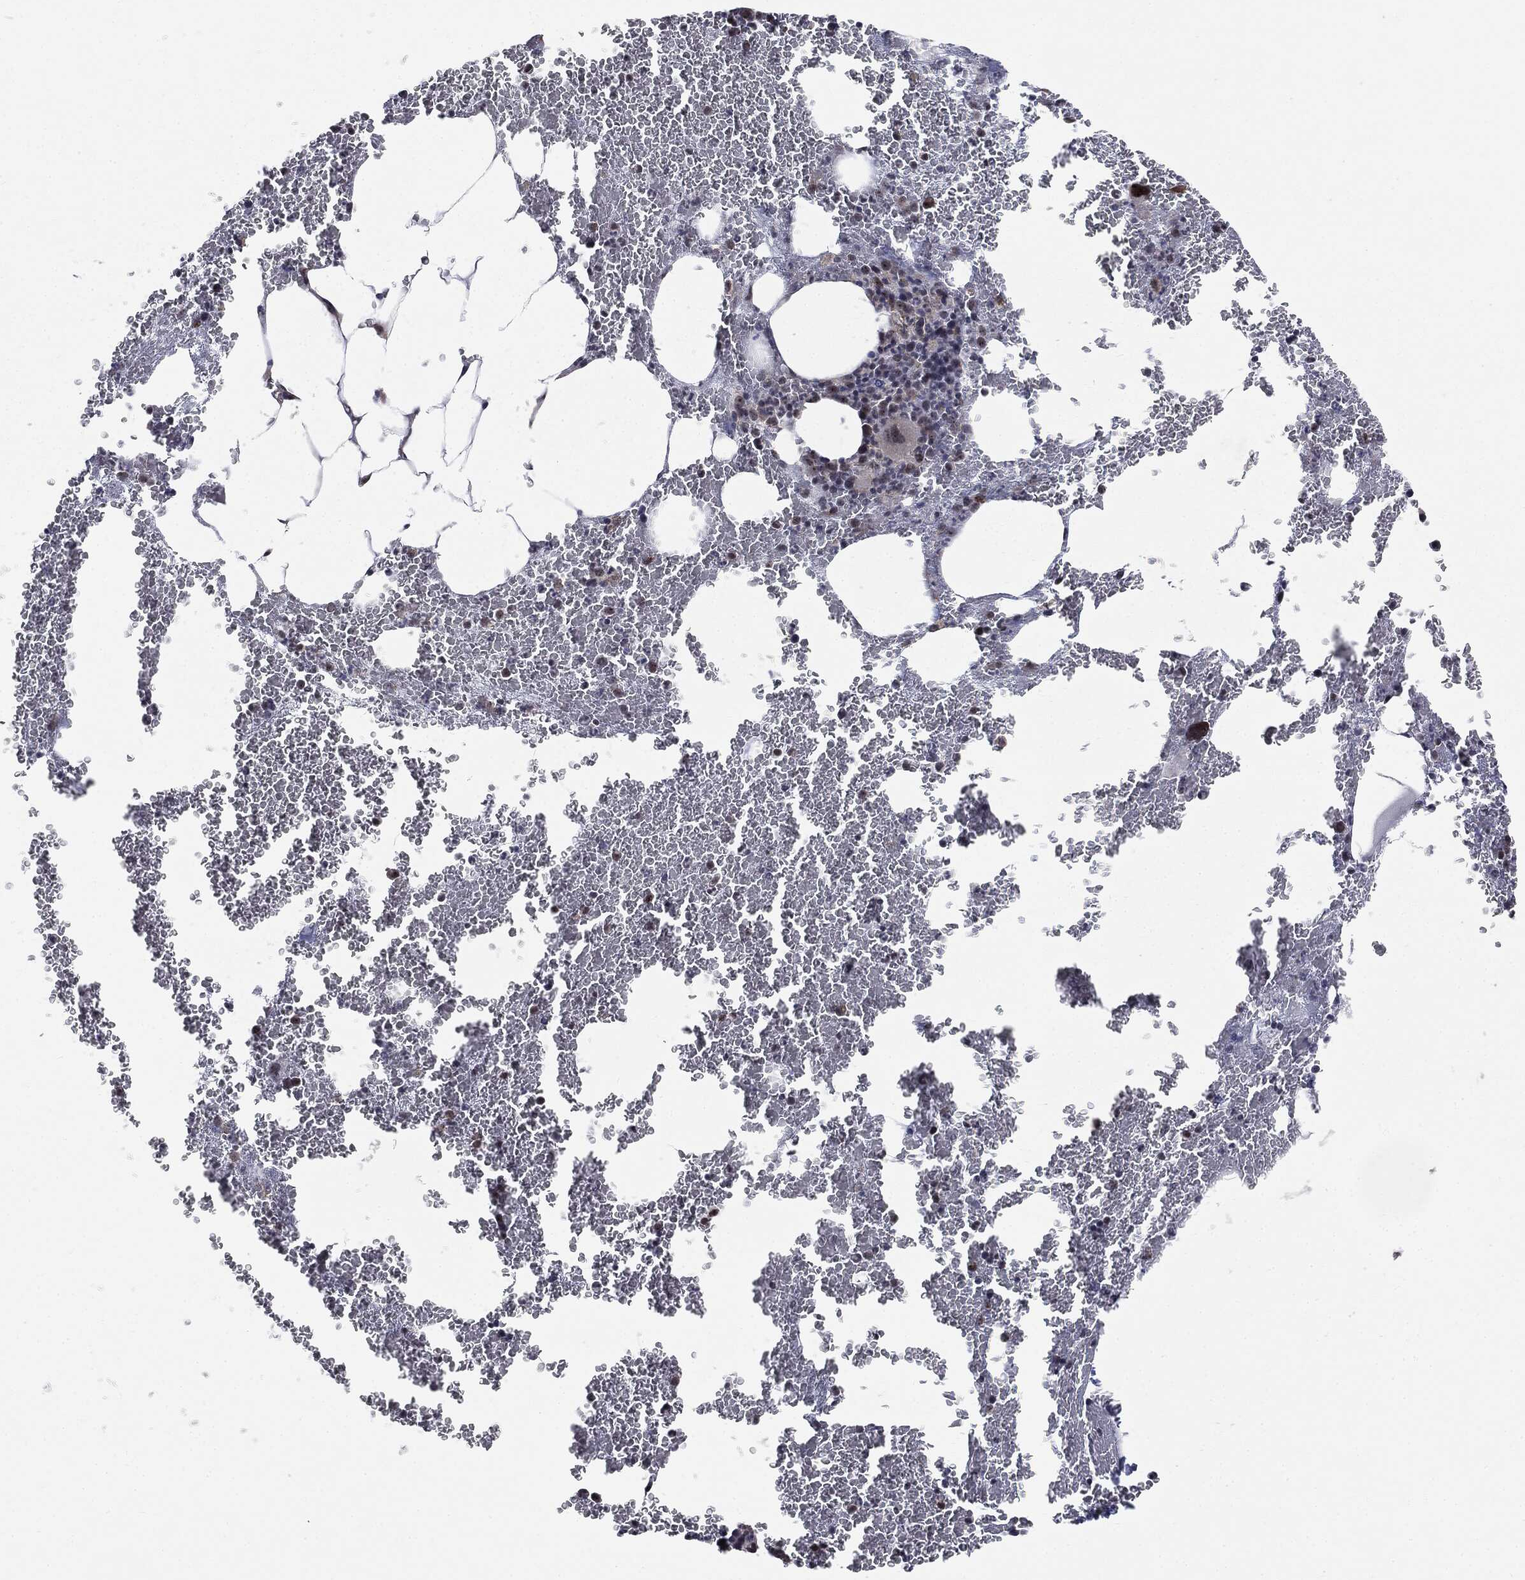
{"staining": {"intensity": "weak", "quantity": "<25%", "location": "cytoplasmic/membranous"}, "tissue": "bone marrow", "cell_type": "Hematopoietic cells", "image_type": "normal", "snomed": [{"axis": "morphology", "description": "Normal tissue, NOS"}, {"axis": "topography", "description": "Bone marrow"}], "caption": "Immunohistochemistry (IHC) photomicrograph of benign bone marrow: human bone marrow stained with DAB shows no significant protein positivity in hematopoietic cells. The staining was performed using DAB to visualize the protein expression in brown, while the nuclei were stained in blue with hematoxylin (Magnification: 20x).", "gene": "TRMT1L", "patient": {"sex": "male", "age": 91}}